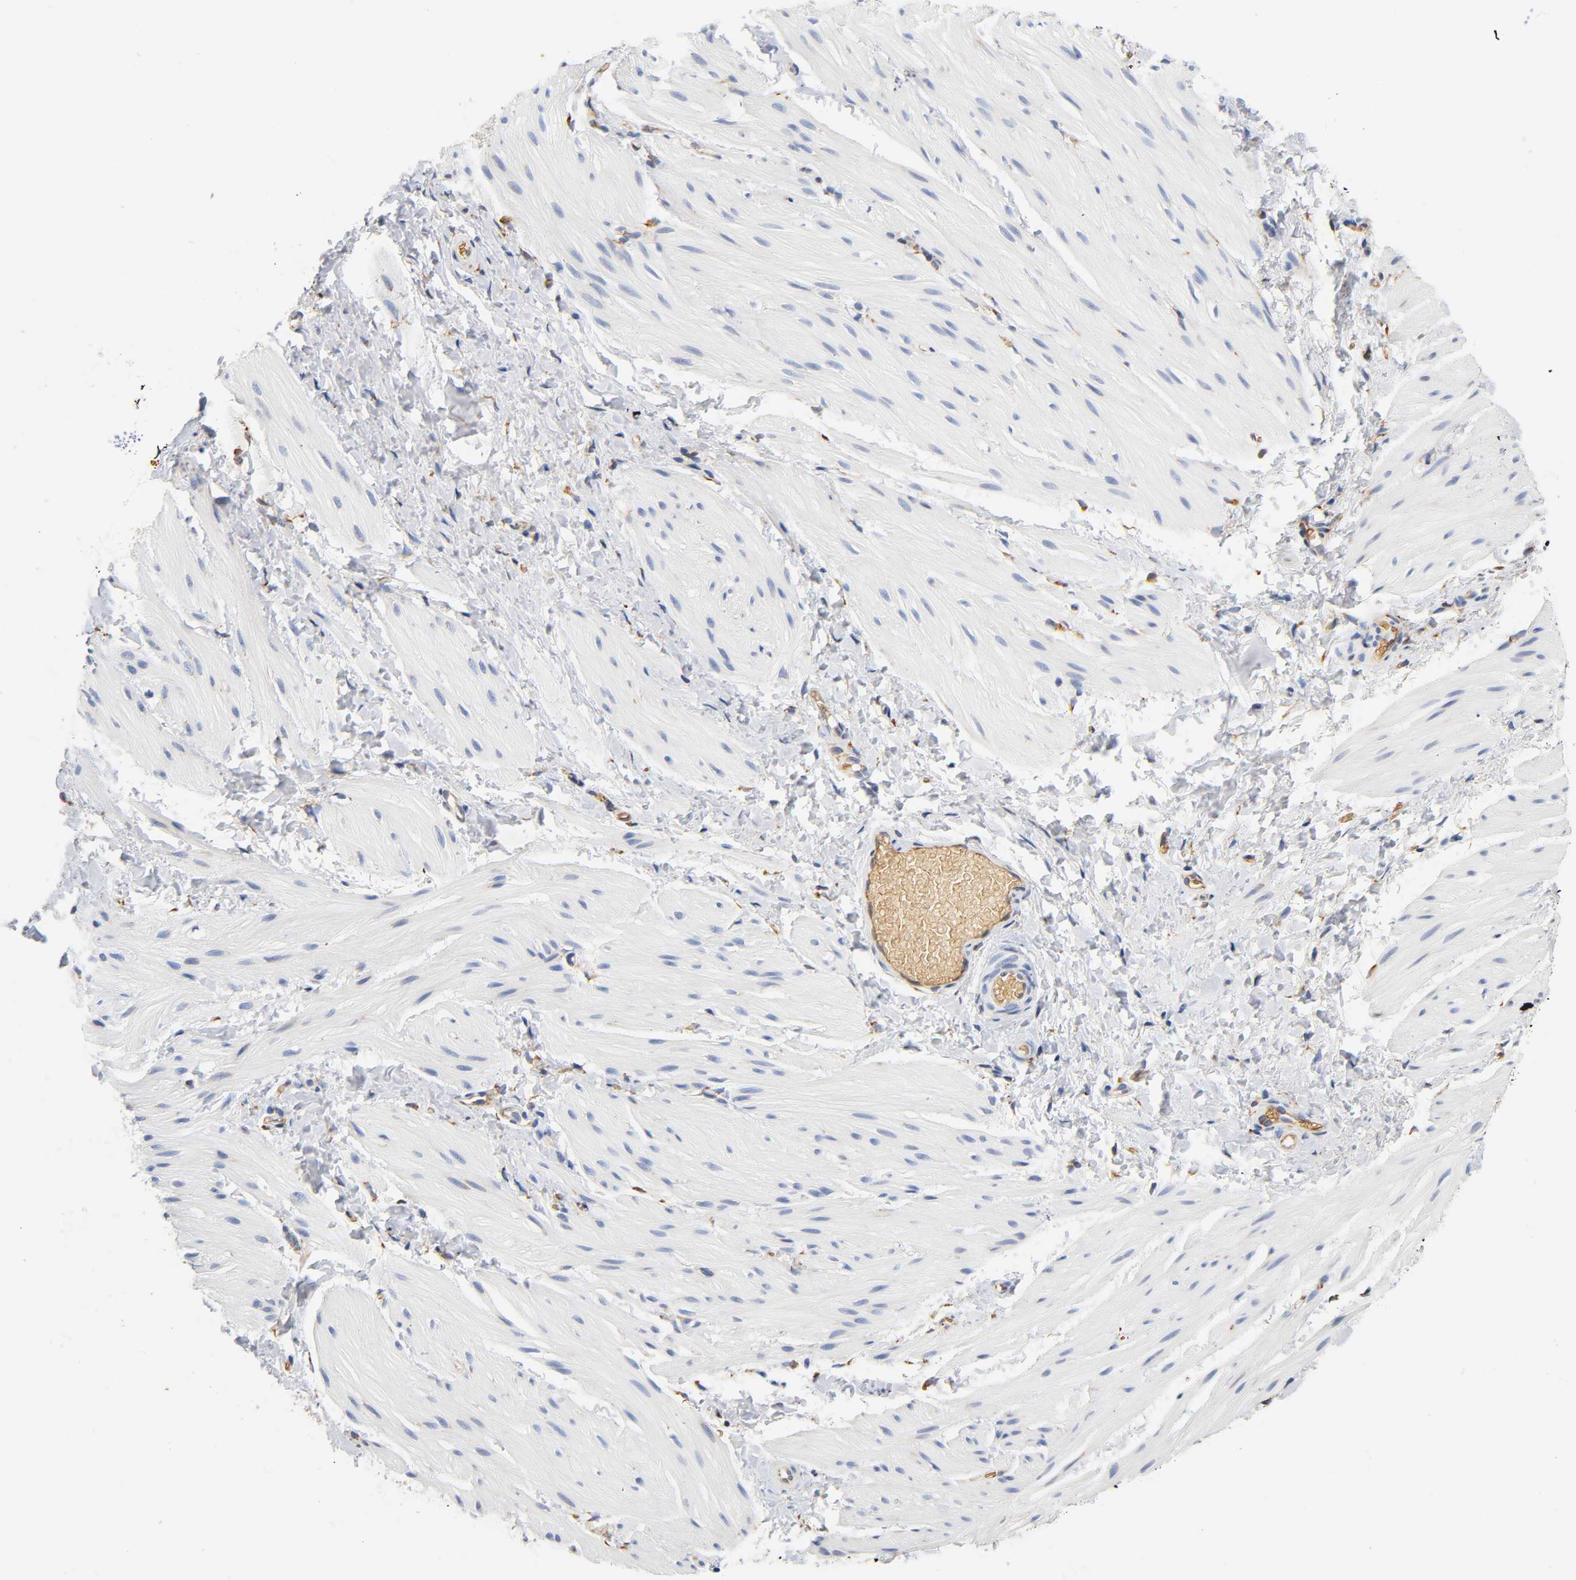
{"staining": {"intensity": "negative", "quantity": "none", "location": "none"}, "tissue": "smooth muscle", "cell_type": "Smooth muscle cells", "image_type": "normal", "snomed": [{"axis": "morphology", "description": "Normal tissue, NOS"}, {"axis": "topography", "description": "Smooth muscle"}], "caption": "The immunohistochemistry (IHC) image has no significant staining in smooth muscle cells of smooth muscle. (DAB immunohistochemistry (IHC), high magnification).", "gene": "UCKL1", "patient": {"sex": "male", "age": 16}}